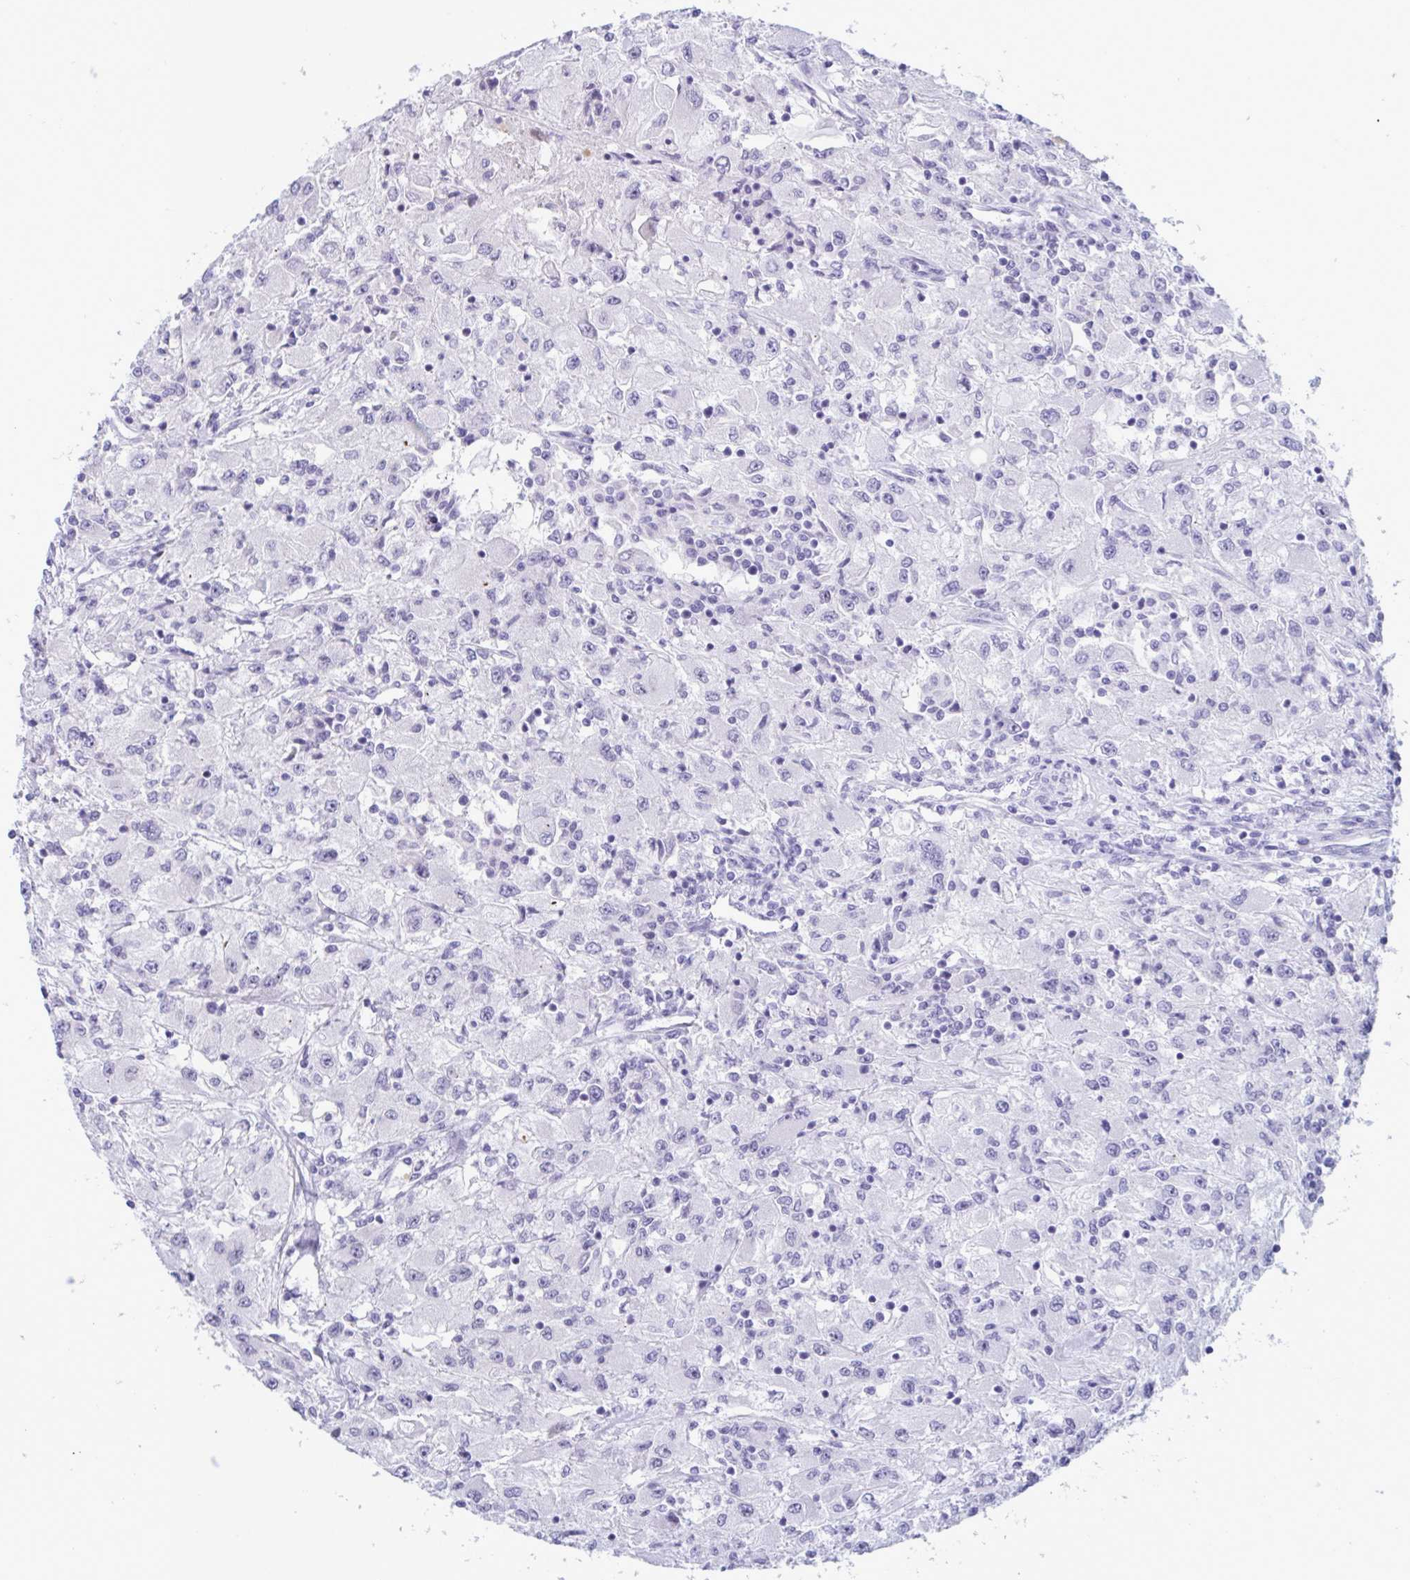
{"staining": {"intensity": "negative", "quantity": "none", "location": "none"}, "tissue": "renal cancer", "cell_type": "Tumor cells", "image_type": "cancer", "snomed": [{"axis": "morphology", "description": "Adenocarcinoma, NOS"}, {"axis": "topography", "description": "Kidney"}], "caption": "Immunohistochemistry (IHC) of human renal adenocarcinoma shows no positivity in tumor cells. (DAB (3,3'-diaminobenzidine) immunohistochemistry (IHC) with hematoxylin counter stain).", "gene": "DOCK11", "patient": {"sex": "female", "age": 67}}